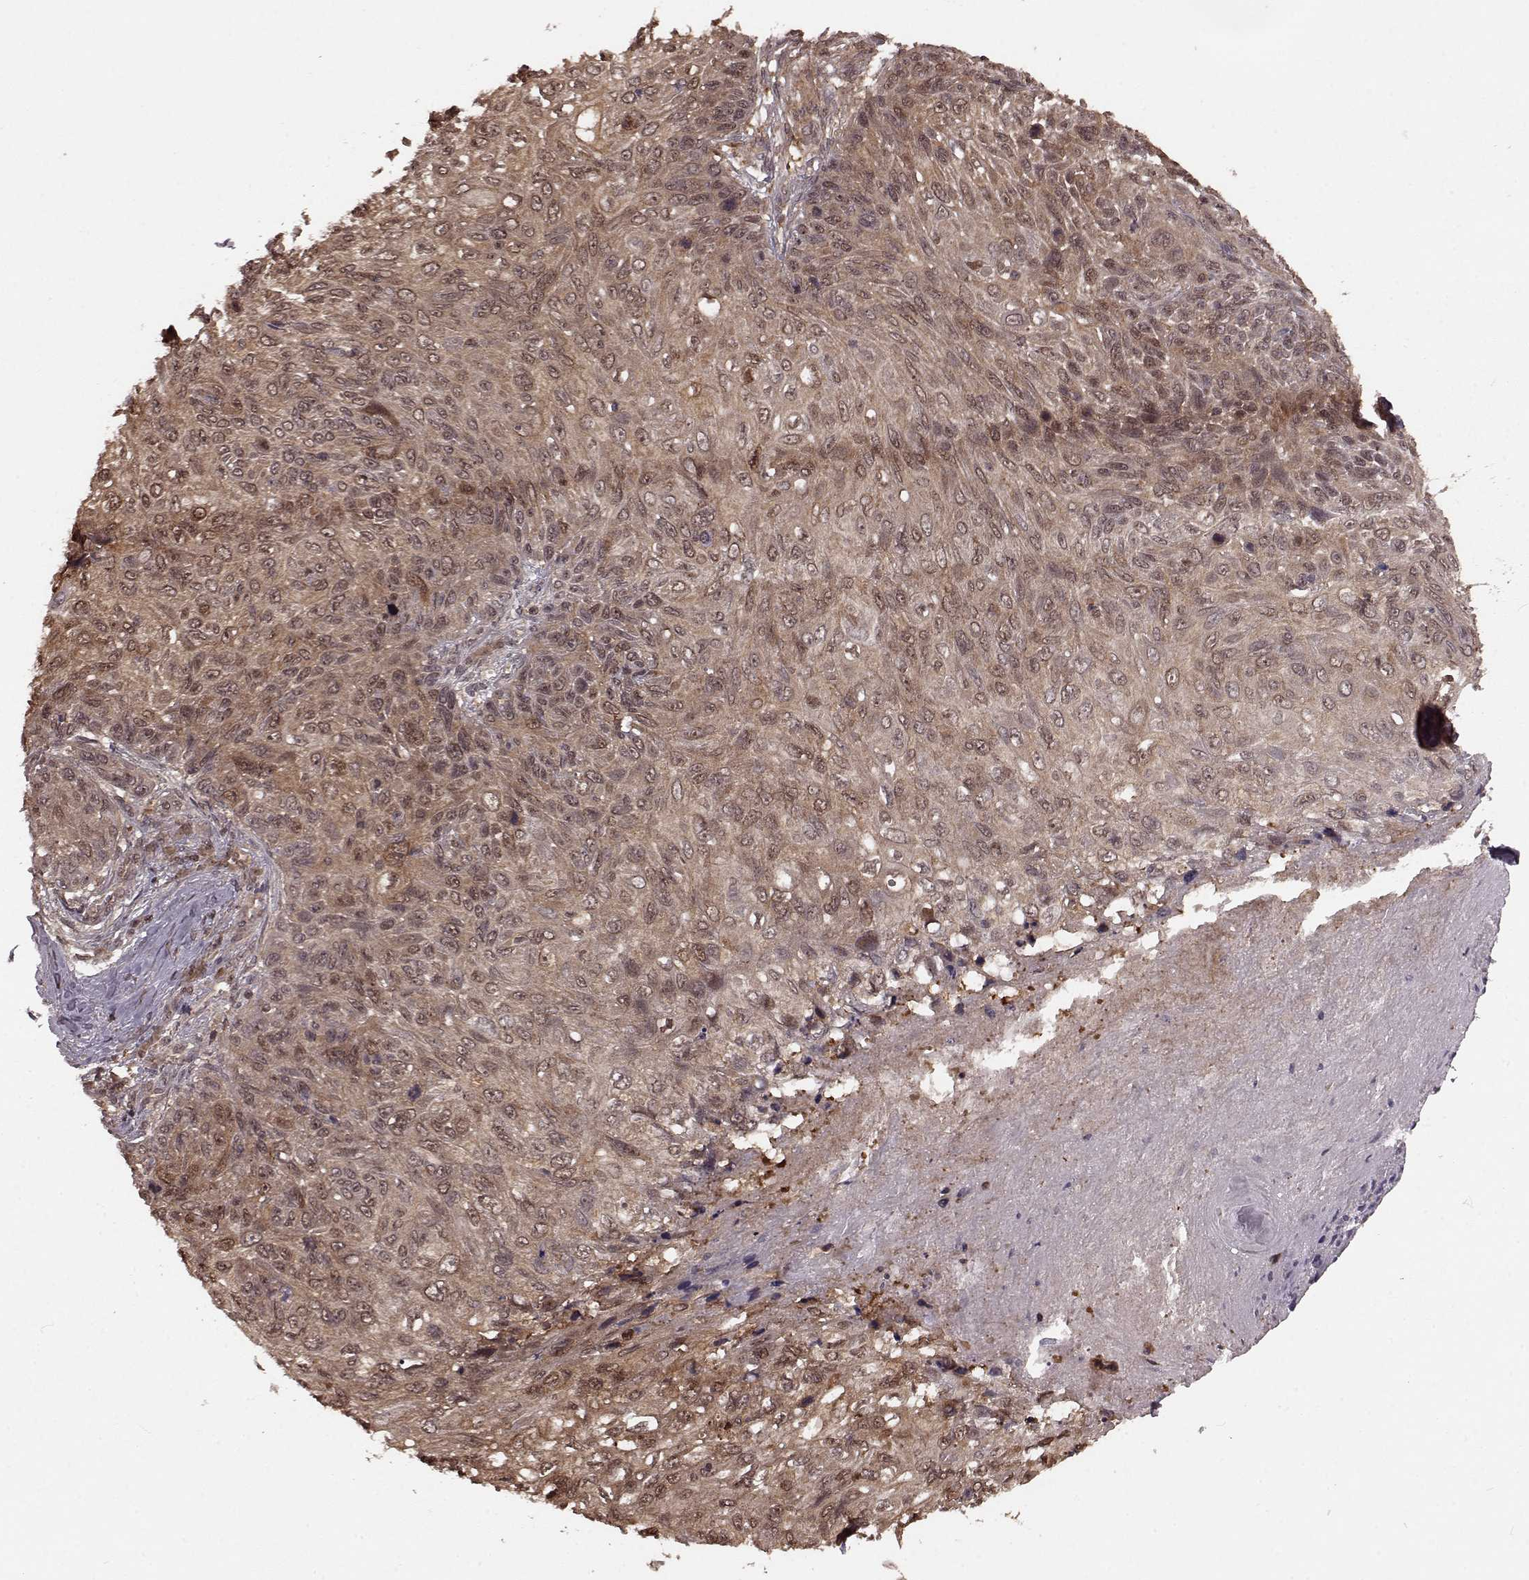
{"staining": {"intensity": "weak", "quantity": ">75%", "location": "cytoplasmic/membranous,nuclear"}, "tissue": "skin cancer", "cell_type": "Tumor cells", "image_type": "cancer", "snomed": [{"axis": "morphology", "description": "Squamous cell carcinoma, NOS"}, {"axis": "topography", "description": "Skin"}], "caption": "This is an image of IHC staining of skin cancer, which shows weak positivity in the cytoplasmic/membranous and nuclear of tumor cells.", "gene": "GSS", "patient": {"sex": "male", "age": 92}}